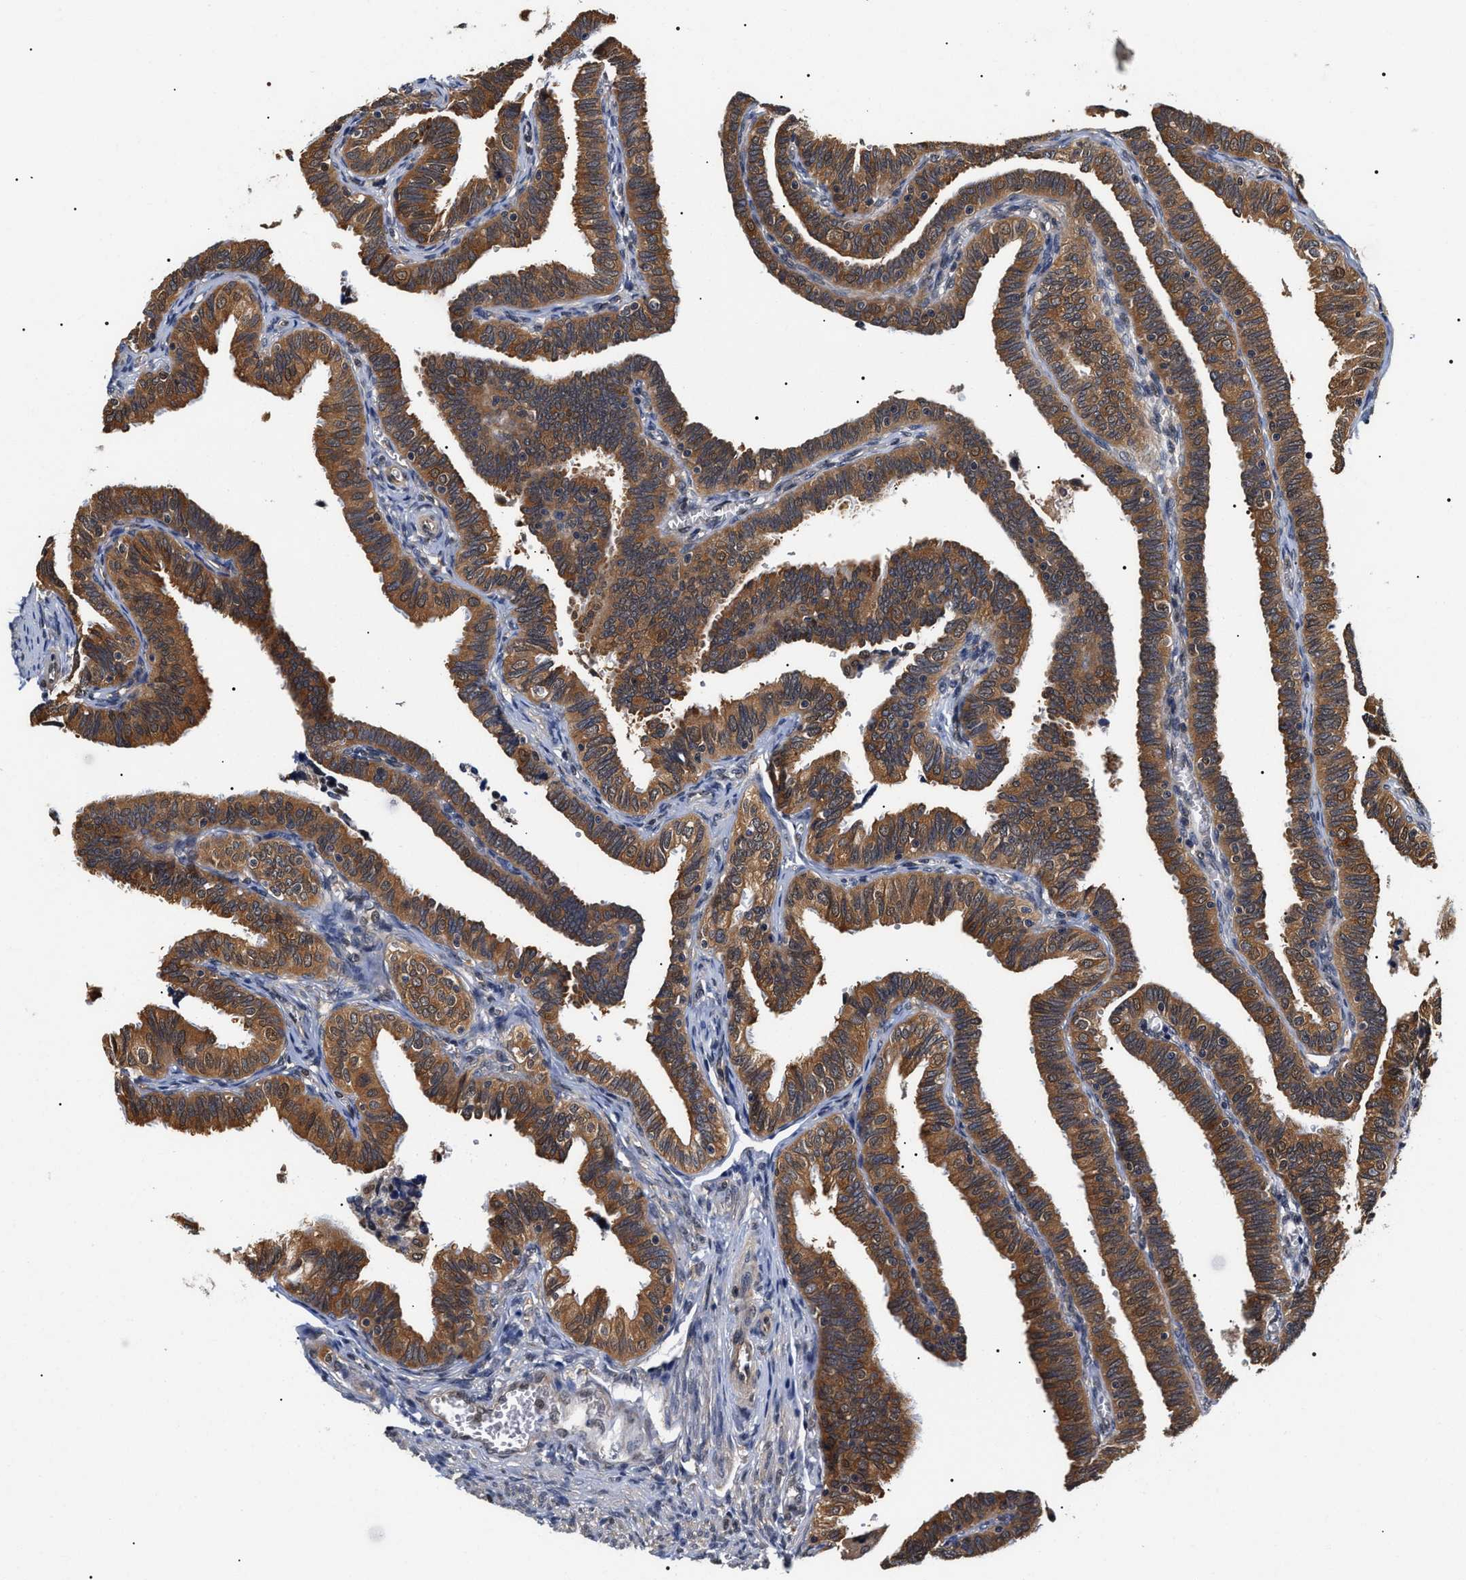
{"staining": {"intensity": "moderate", "quantity": ">75%", "location": "cytoplasmic/membranous"}, "tissue": "fallopian tube", "cell_type": "Glandular cells", "image_type": "normal", "snomed": [{"axis": "morphology", "description": "Normal tissue, NOS"}, {"axis": "topography", "description": "Fallopian tube"}], "caption": "Glandular cells display moderate cytoplasmic/membranous positivity in about >75% of cells in normal fallopian tube. (DAB IHC, brown staining for protein, blue staining for nuclei).", "gene": "BAG6", "patient": {"sex": "female", "age": 46}}